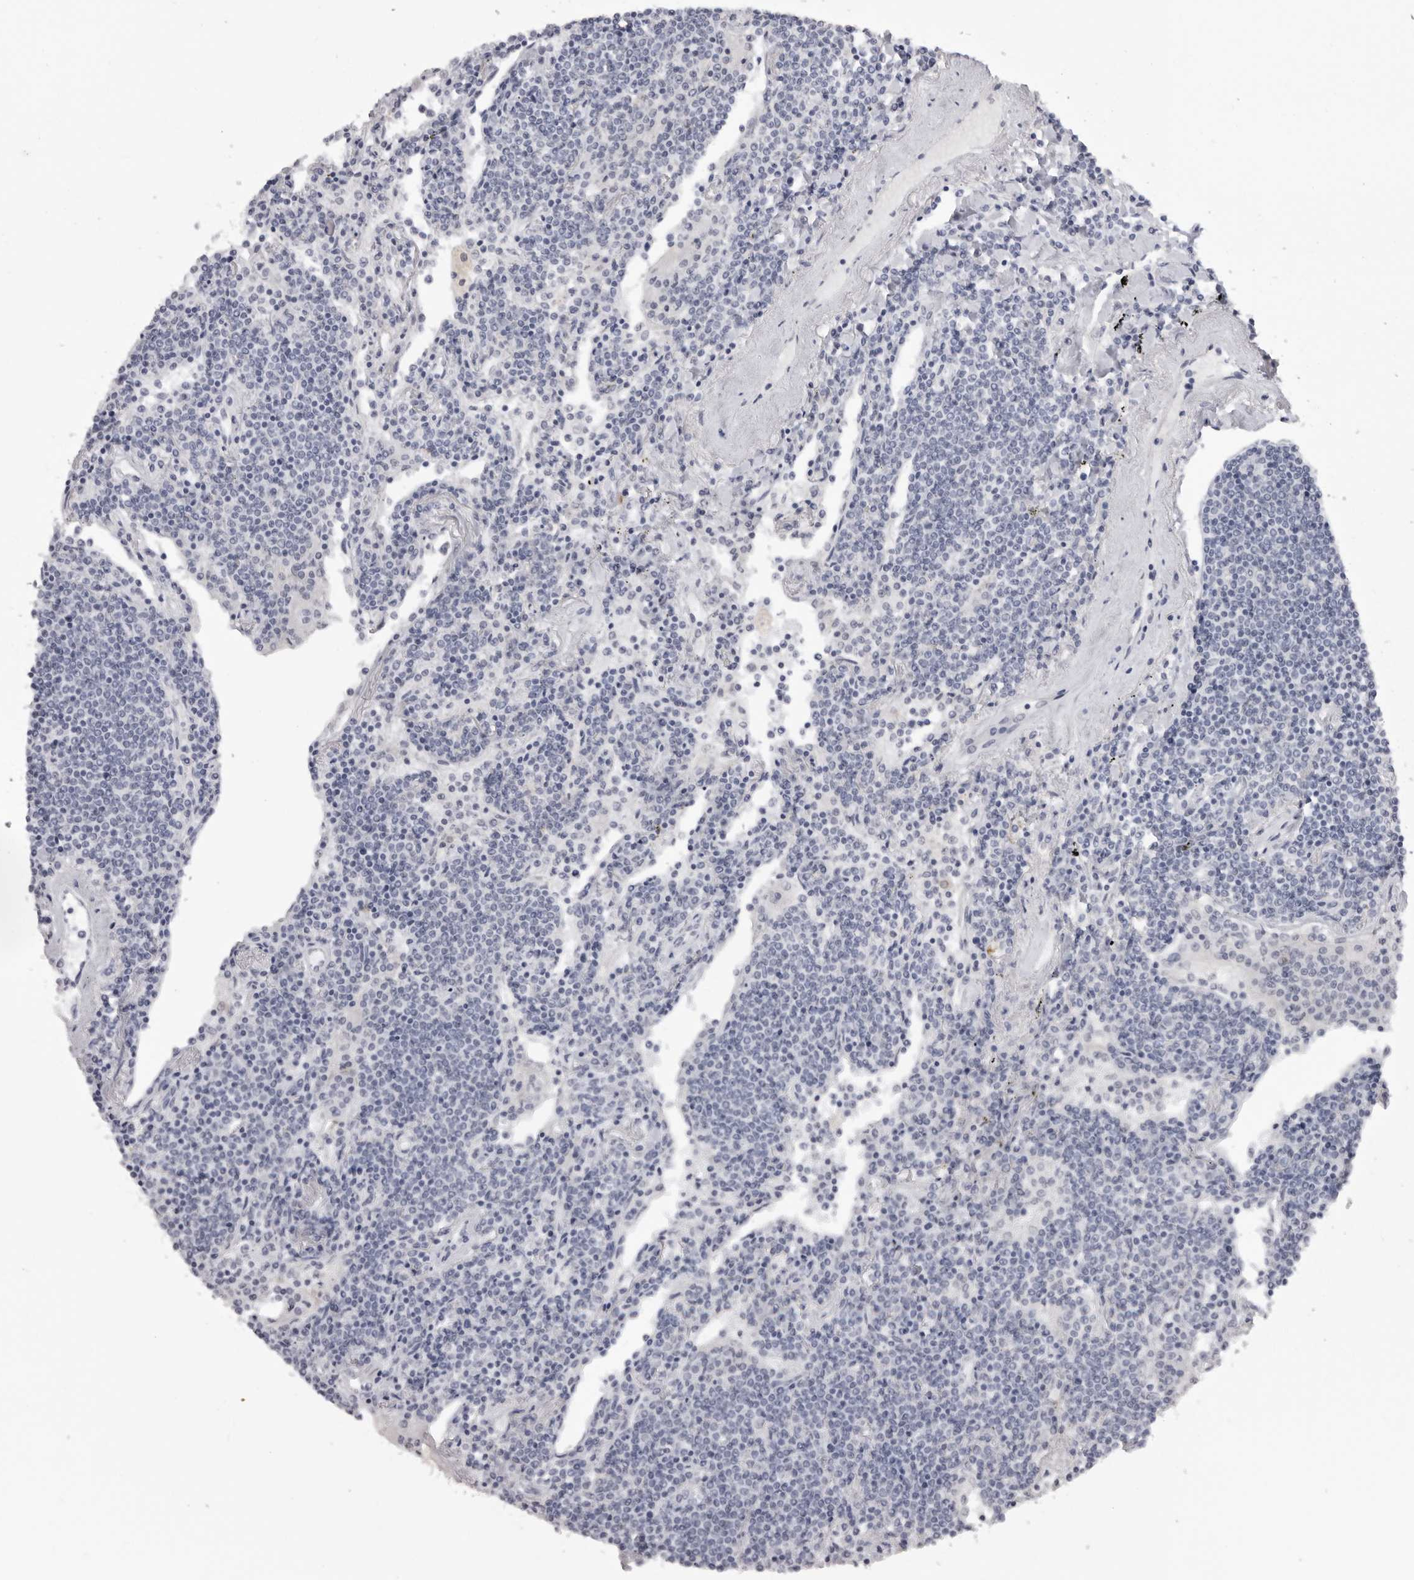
{"staining": {"intensity": "negative", "quantity": "none", "location": "none"}, "tissue": "lymphoma", "cell_type": "Tumor cells", "image_type": "cancer", "snomed": [{"axis": "morphology", "description": "Malignant lymphoma, non-Hodgkin's type, Low grade"}, {"axis": "topography", "description": "Lymph node"}], "caption": "This is an IHC histopathology image of human low-grade malignant lymphoma, non-Hodgkin's type. There is no staining in tumor cells.", "gene": "SUGCT", "patient": {"sex": "female", "age": 67}}